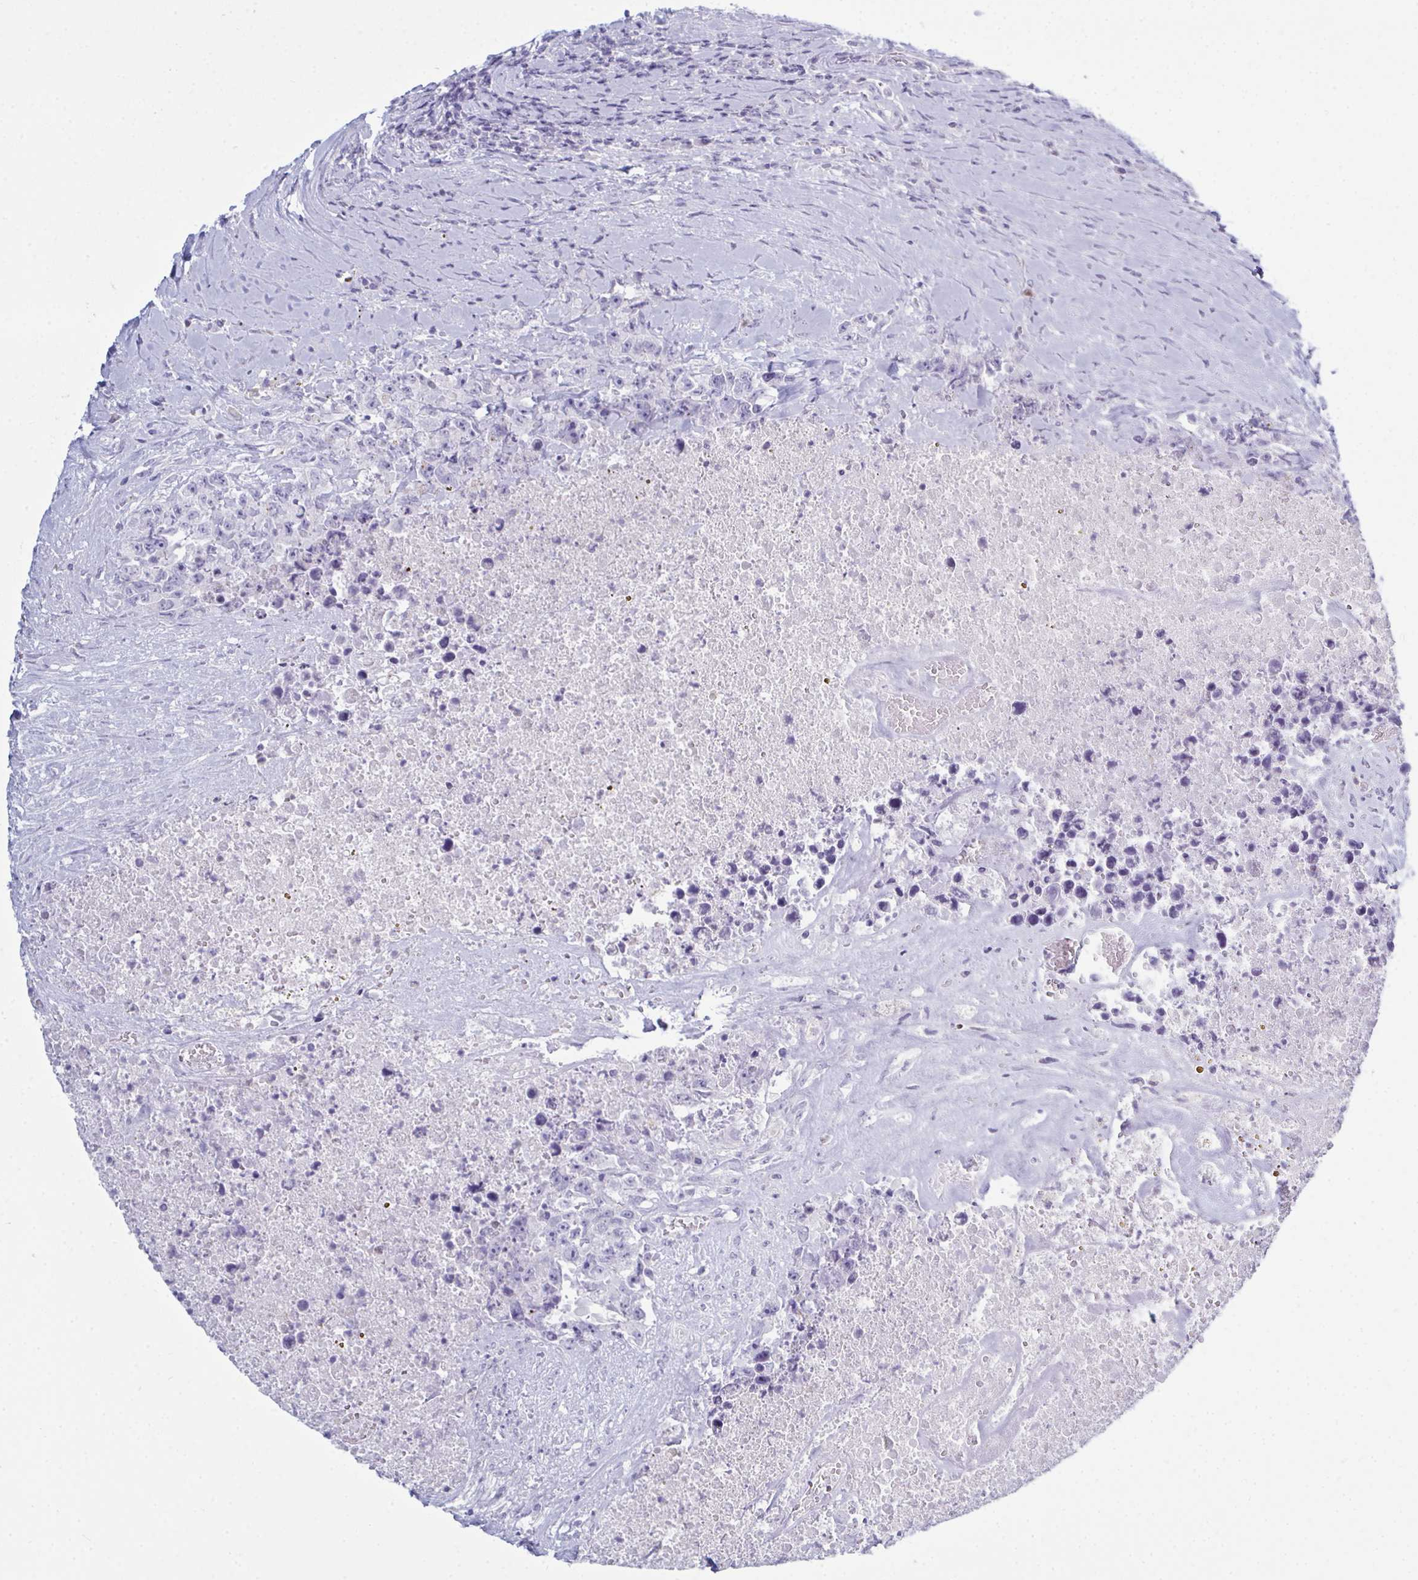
{"staining": {"intensity": "negative", "quantity": "none", "location": "none"}, "tissue": "testis cancer", "cell_type": "Tumor cells", "image_type": "cancer", "snomed": [{"axis": "morphology", "description": "Carcinoma, Embryonal, NOS"}, {"axis": "topography", "description": "Testis"}], "caption": "An image of embryonal carcinoma (testis) stained for a protein exhibits no brown staining in tumor cells. (Brightfield microscopy of DAB IHC at high magnification).", "gene": "SERPINB10", "patient": {"sex": "male", "age": 24}}